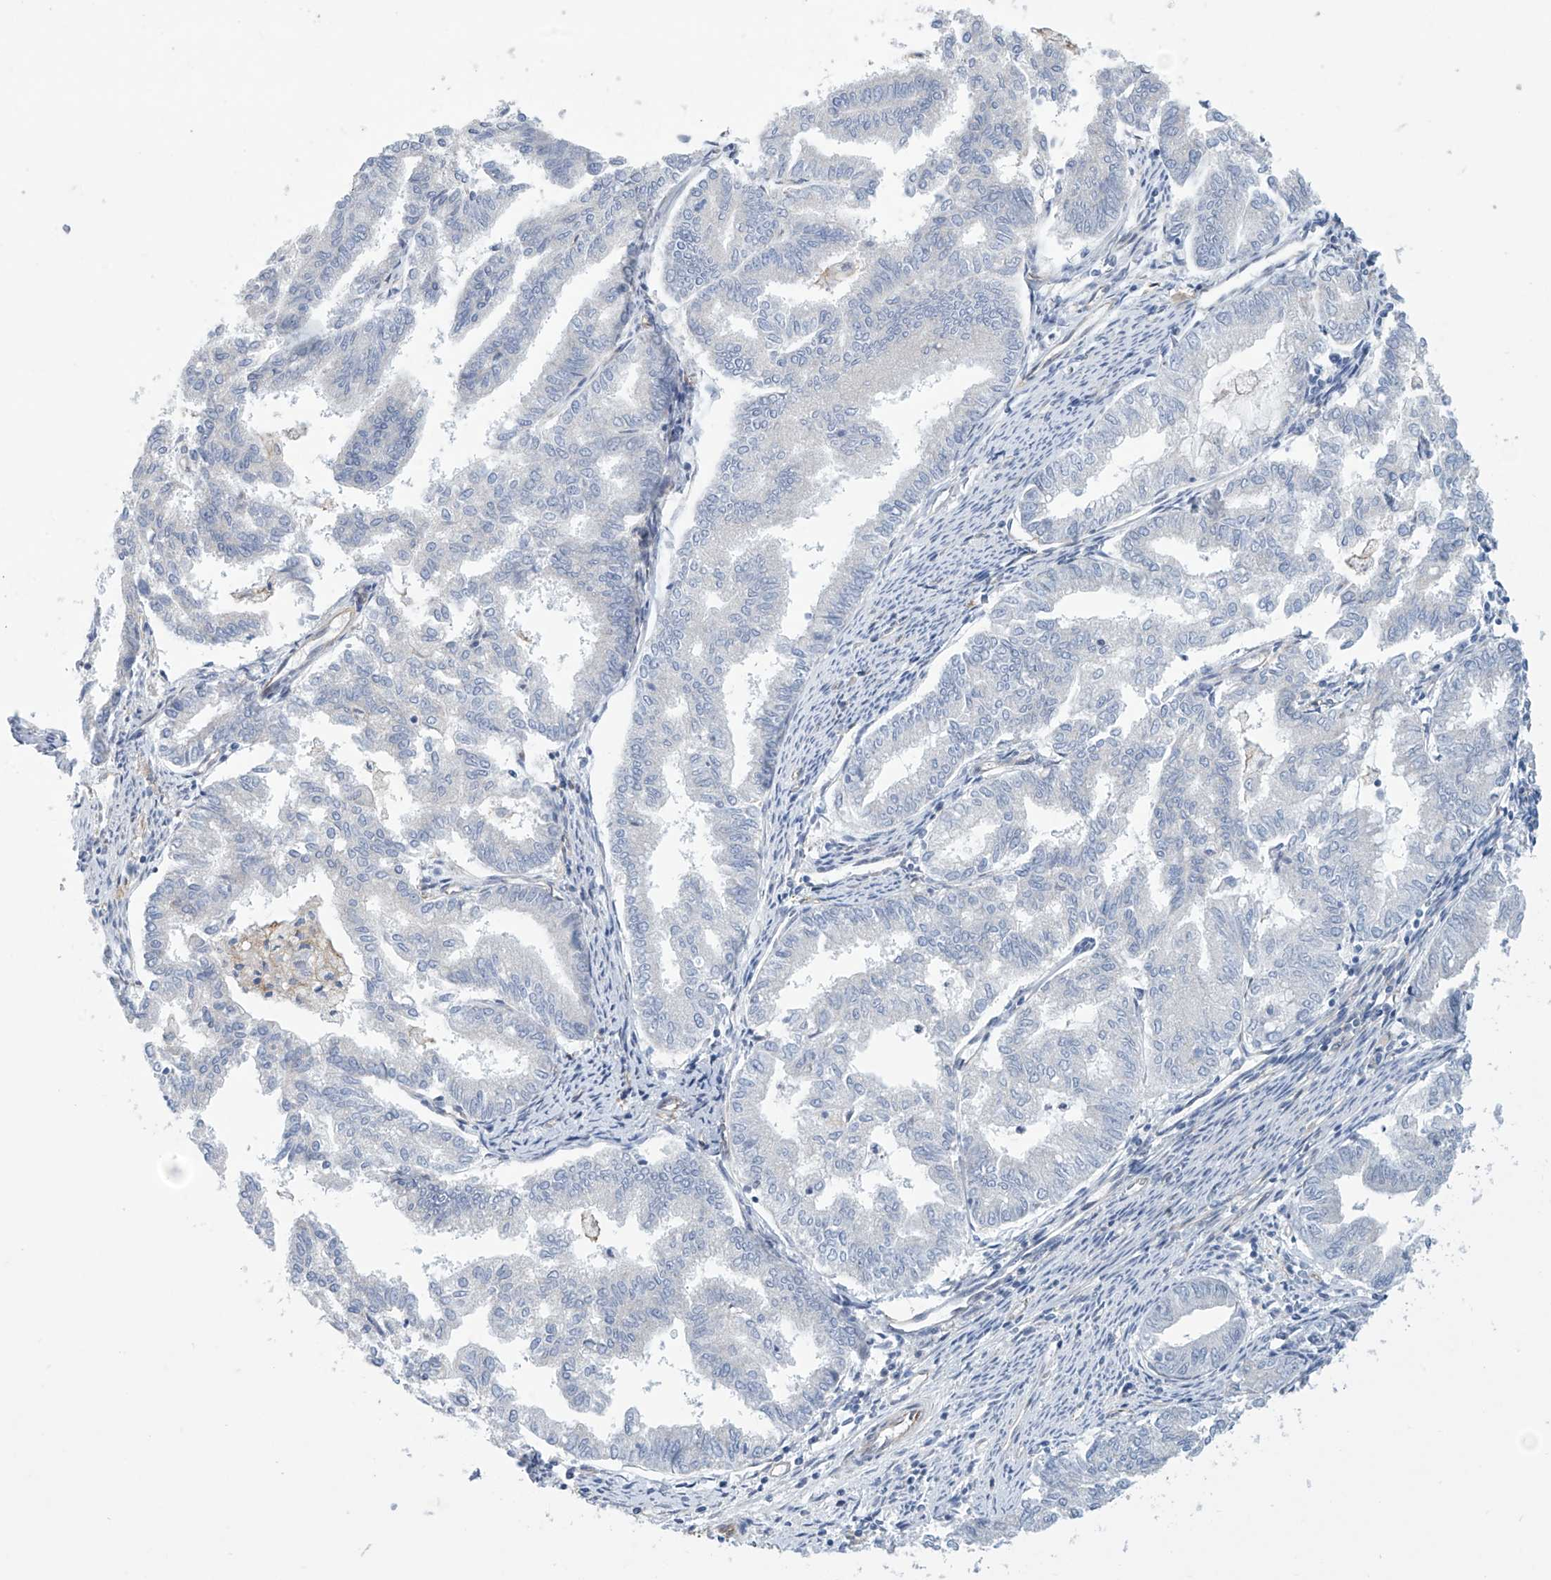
{"staining": {"intensity": "negative", "quantity": "none", "location": "none"}, "tissue": "endometrial cancer", "cell_type": "Tumor cells", "image_type": "cancer", "snomed": [{"axis": "morphology", "description": "Adenocarcinoma, NOS"}, {"axis": "topography", "description": "Endometrium"}], "caption": "Tumor cells are negative for brown protein staining in endometrial adenocarcinoma.", "gene": "ABHD13", "patient": {"sex": "female", "age": 79}}